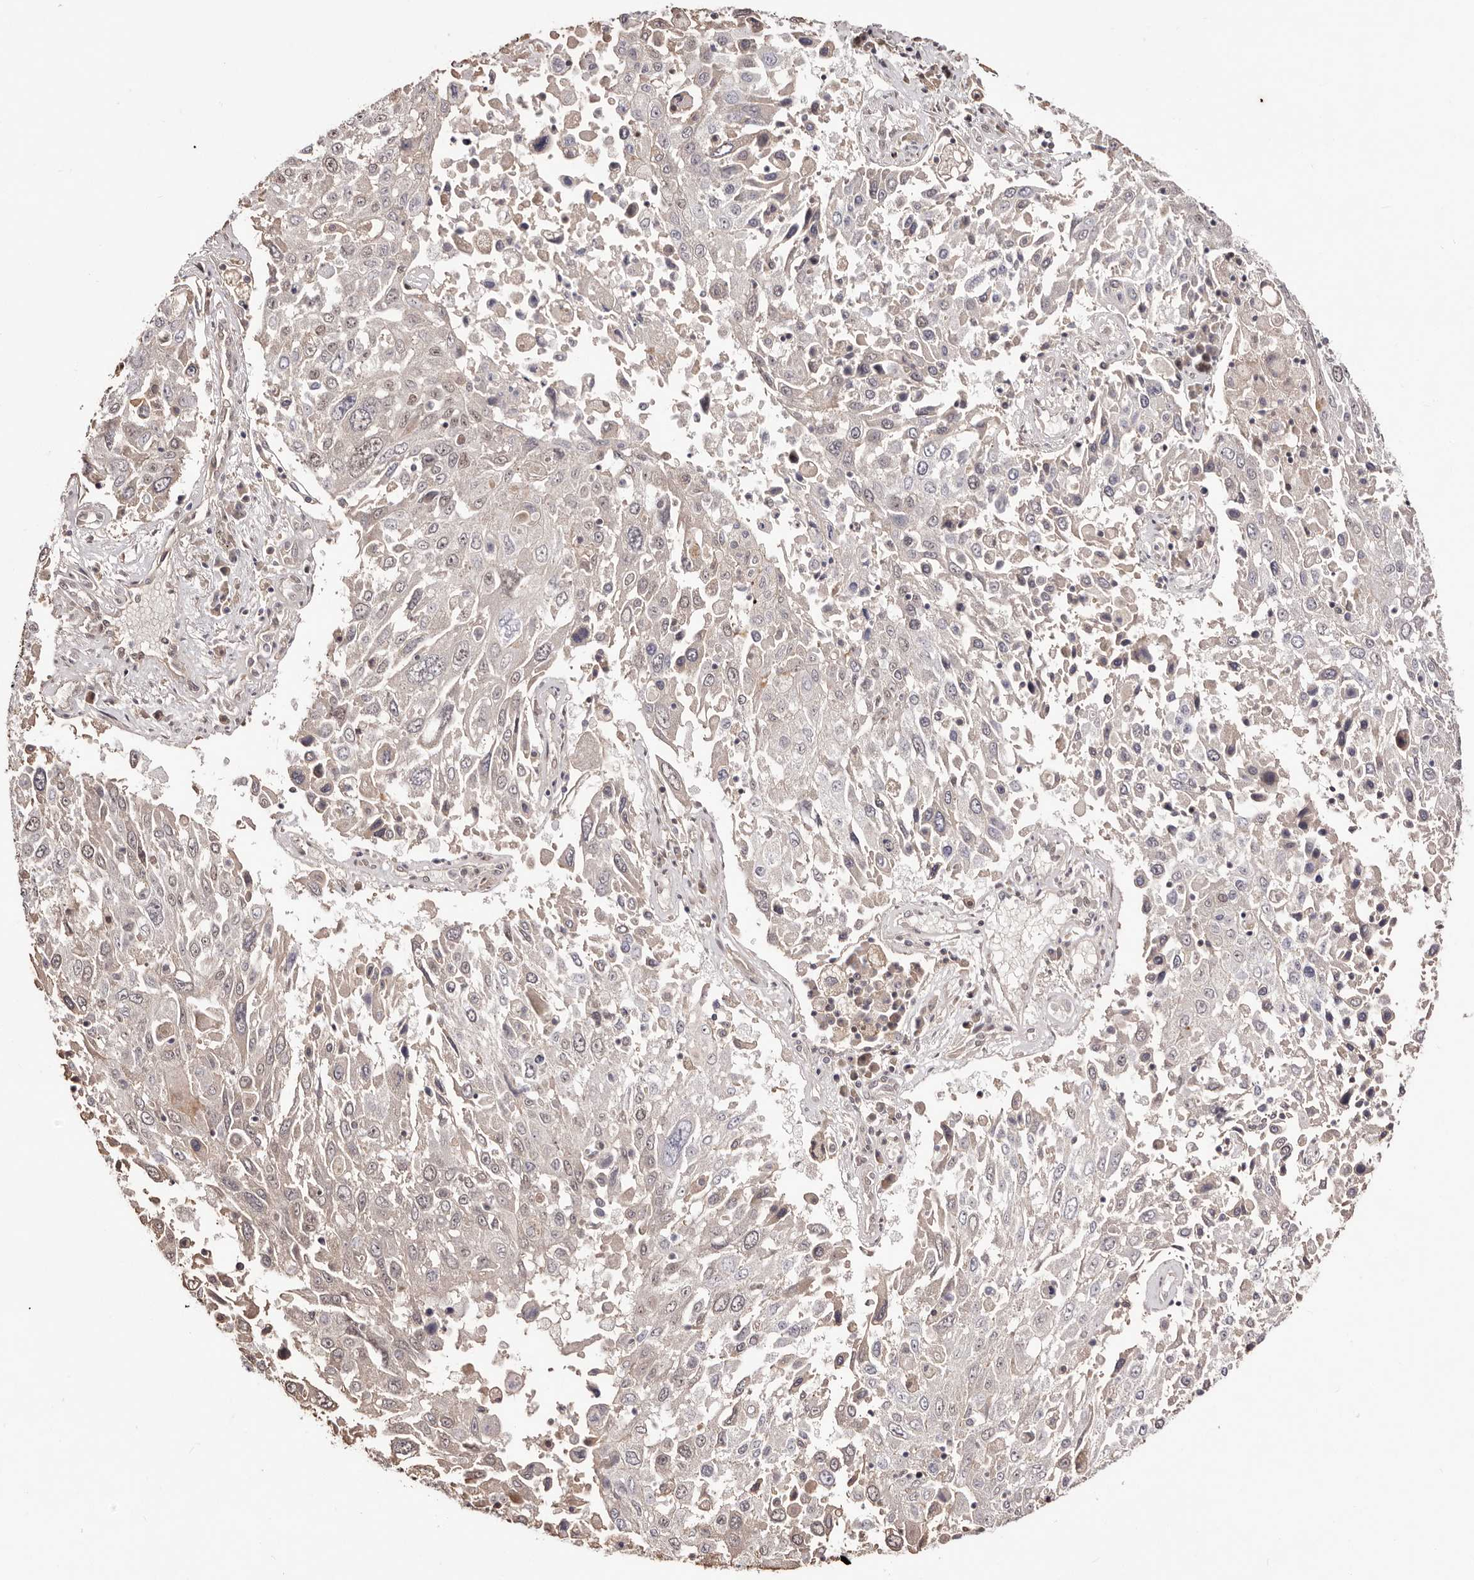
{"staining": {"intensity": "weak", "quantity": "25%-75%", "location": "nuclear"}, "tissue": "lung cancer", "cell_type": "Tumor cells", "image_type": "cancer", "snomed": [{"axis": "morphology", "description": "Squamous cell carcinoma, NOS"}, {"axis": "topography", "description": "Lung"}], "caption": "The histopathology image shows a brown stain indicating the presence of a protein in the nuclear of tumor cells in lung cancer. (brown staining indicates protein expression, while blue staining denotes nuclei).", "gene": "EGR3", "patient": {"sex": "male", "age": 65}}